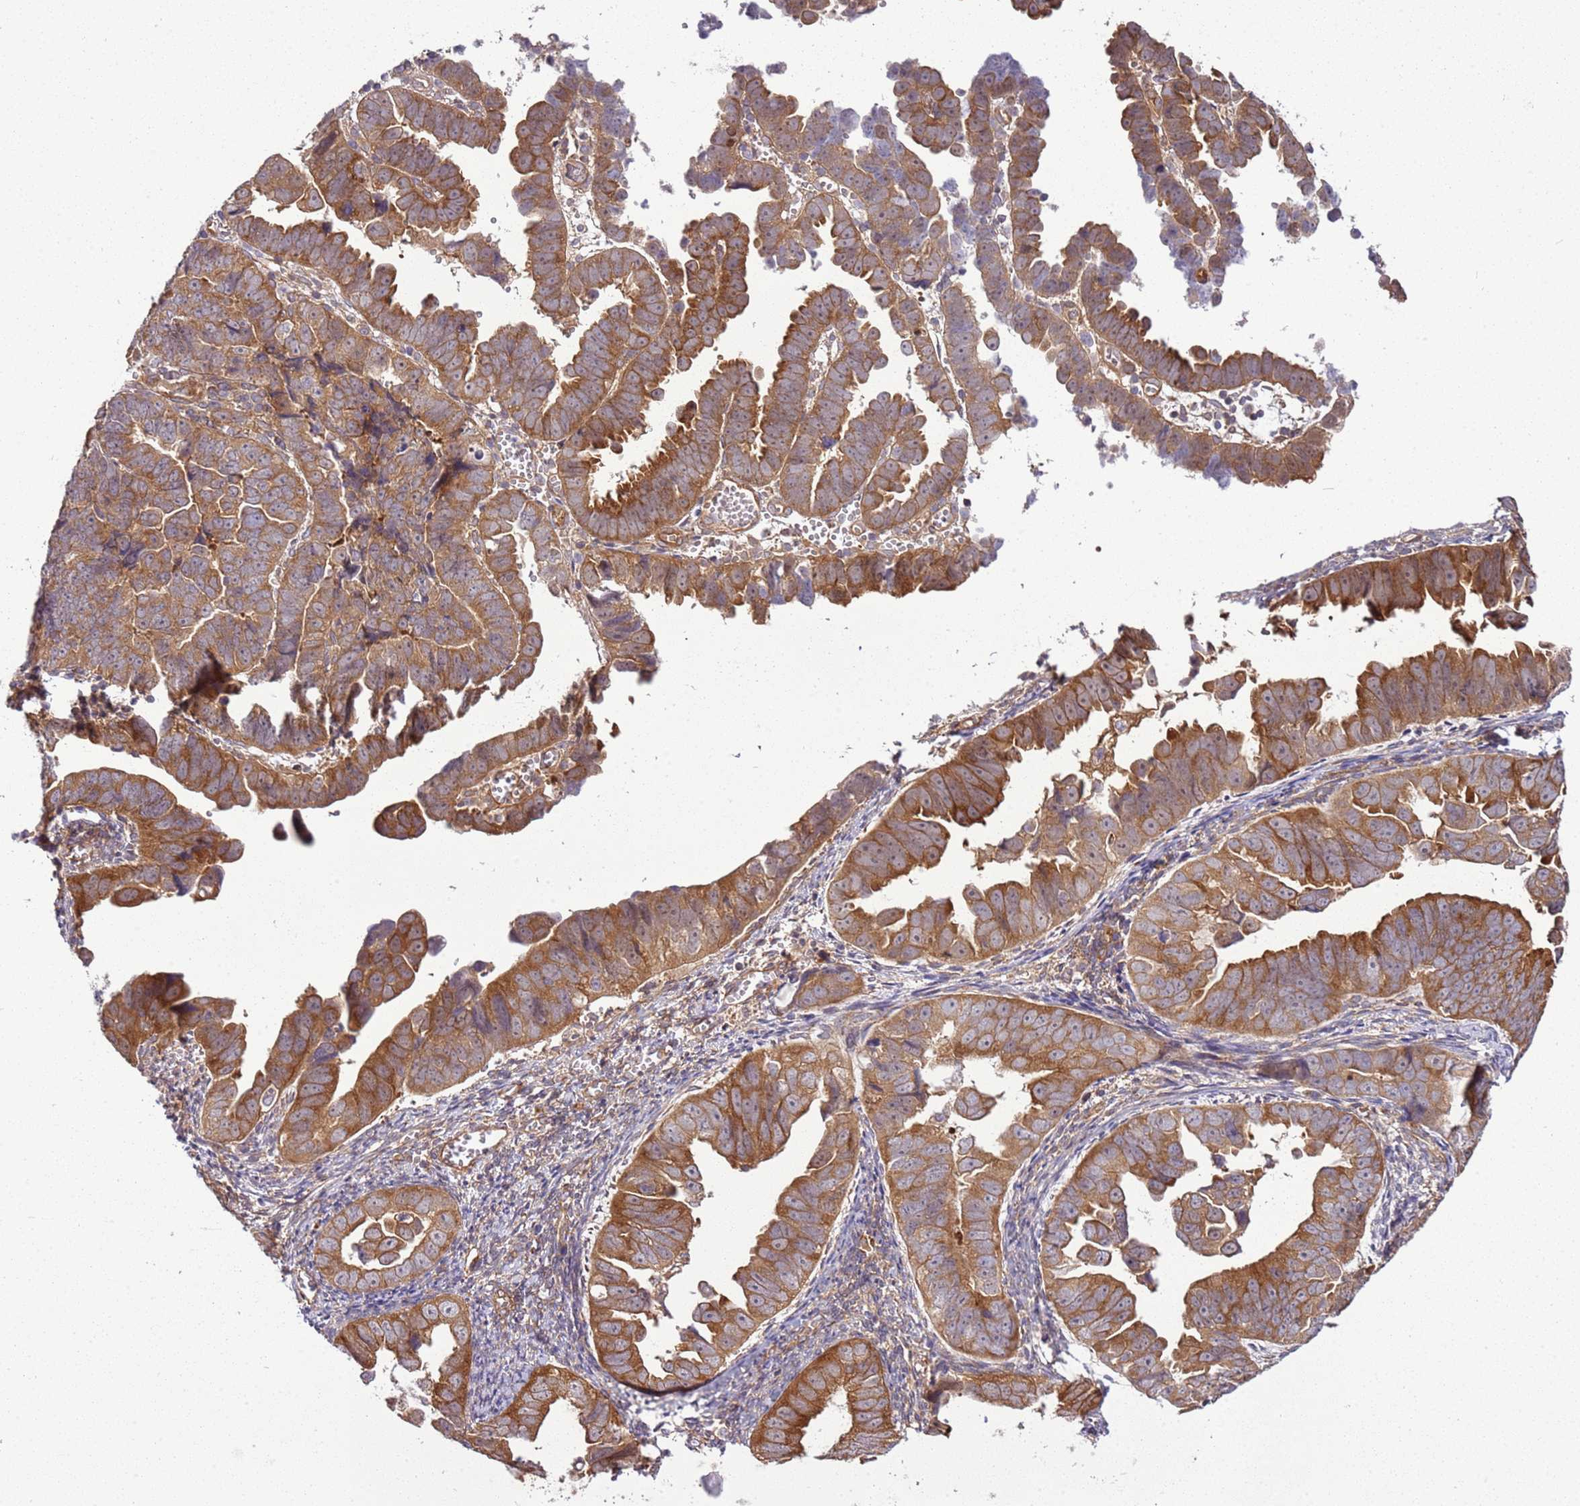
{"staining": {"intensity": "strong", "quantity": ">75%", "location": "cytoplasmic/membranous"}, "tissue": "endometrial cancer", "cell_type": "Tumor cells", "image_type": "cancer", "snomed": [{"axis": "morphology", "description": "Adenocarcinoma, NOS"}, {"axis": "topography", "description": "Endometrium"}], "caption": "Approximately >75% of tumor cells in human endometrial cancer exhibit strong cytoplasmic/membranous protein staining as visualized by brown immunohistochemical staining.", "gene": "GNL1", "patient": {"sex": "female", "age": 75}}